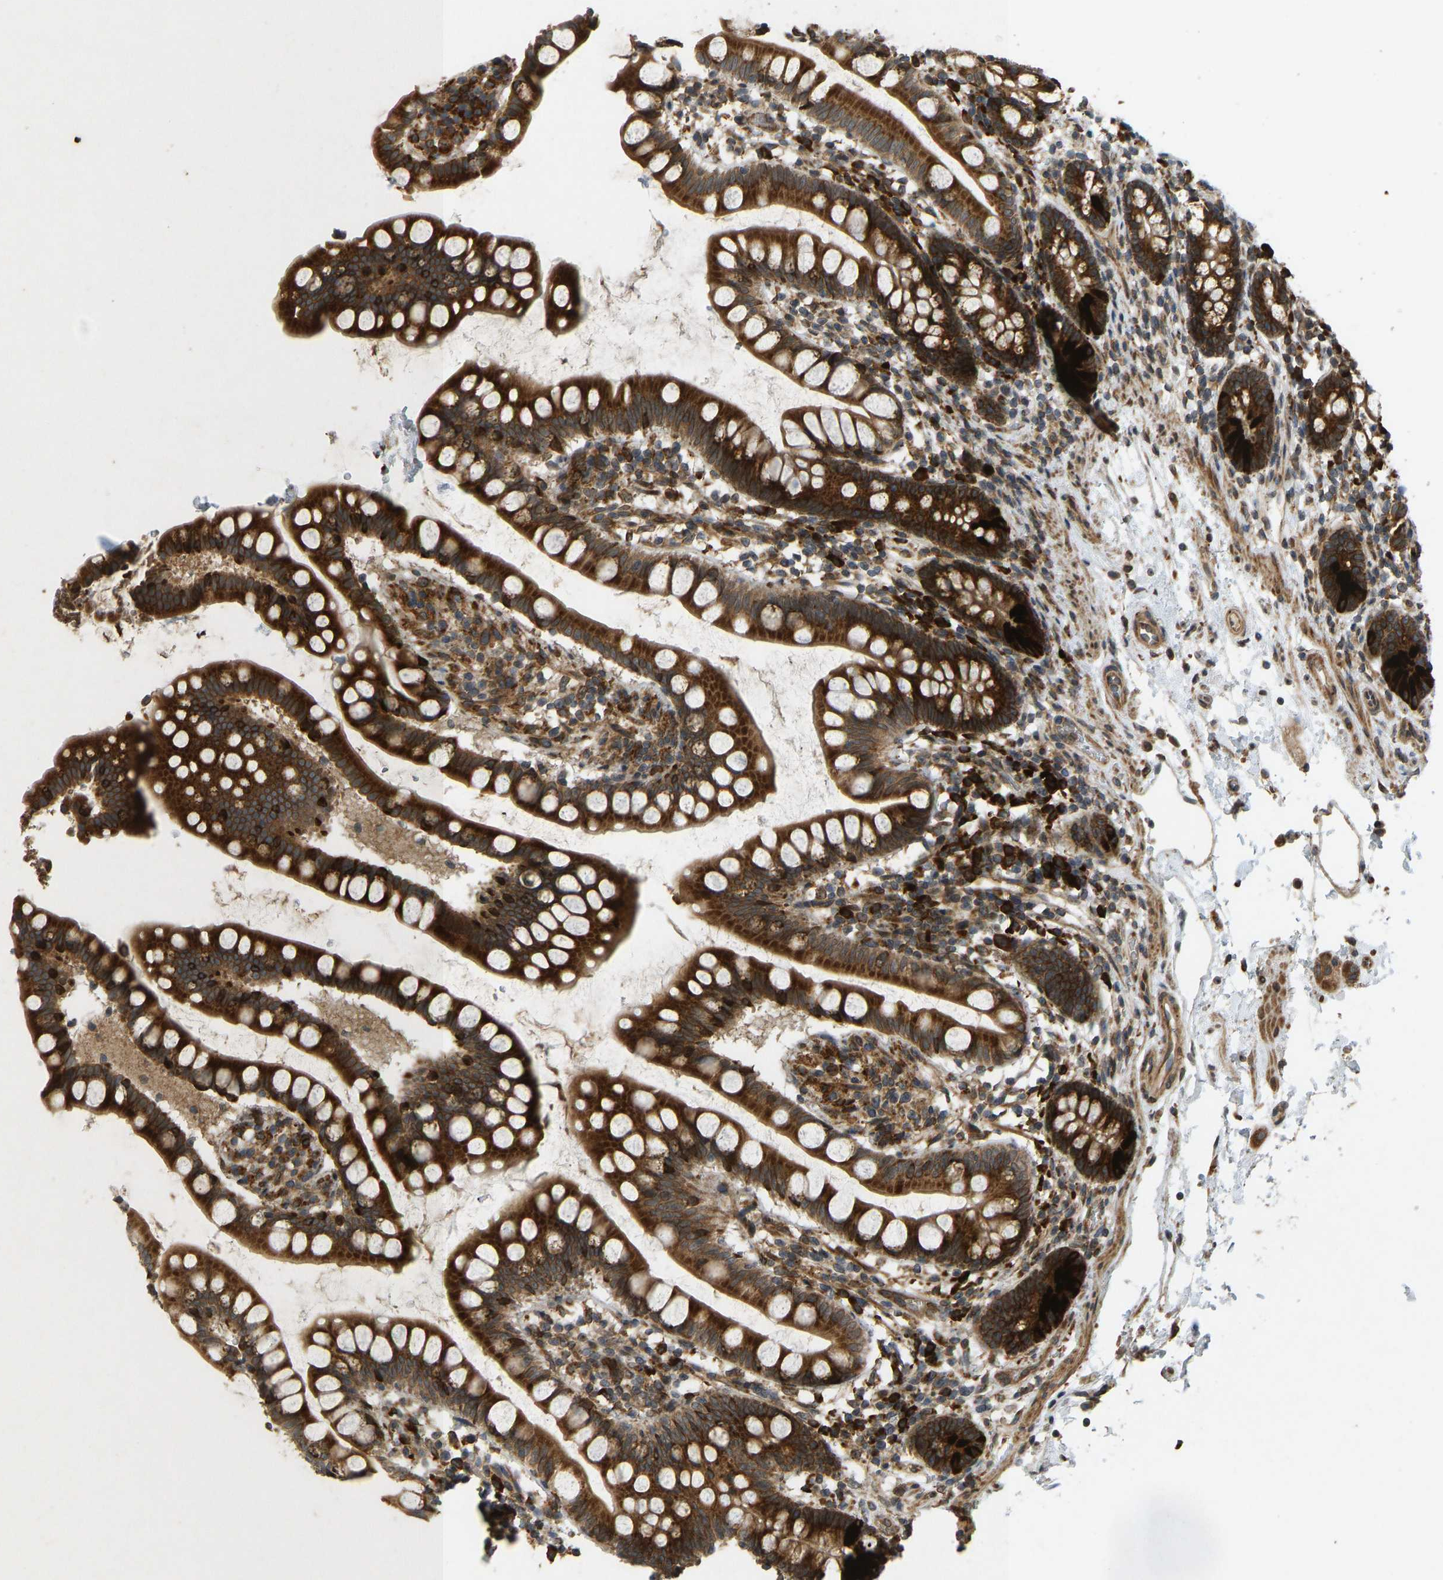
{"staining": {"intensity": "strong", "quantity": ">75%", "location": "cytoplasmic/membranous"}, "tissue": "small intestine", "cell_type": "Glandular cells", "image_type": "normal", "snomed": [{"axis": "morphology", "description": "Normal tissue, NOS"}, {"axis": "topography", "description": "Small intestine"}], "caption": "Immunohistochemistry (IHC) photomicrograph of benign small intestine: small intestine stained using immunohistochemistry demonstrates high levels of strong protein expression localized specifically in the cytoplasmic/membranous of glandular cells, appearing as a cytoplasmic/membranous brown color.", "gene": "RPN2", "patient": {"sex": "female", "age": 84}}